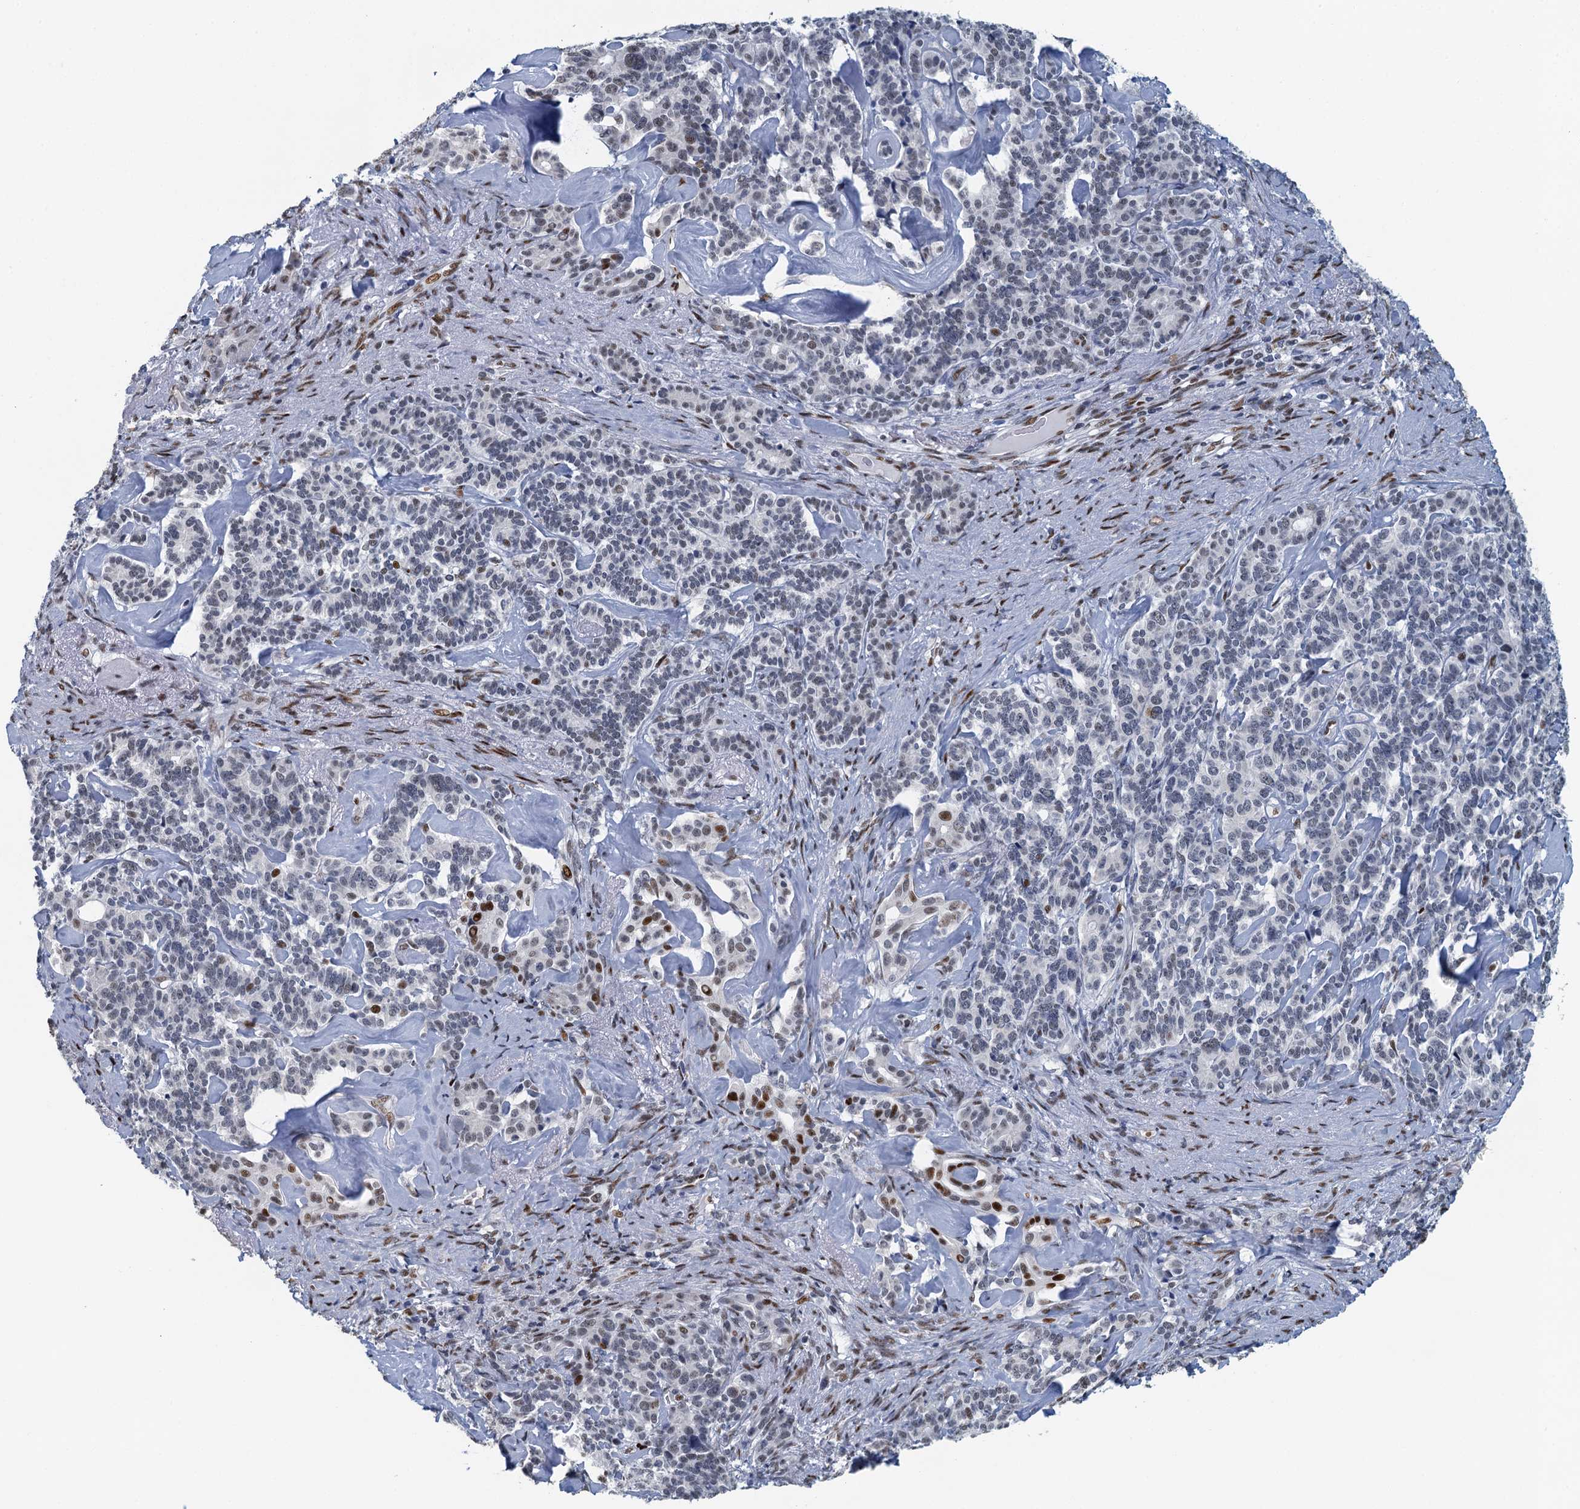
{"staining": {"intensity": "moderate", "quantity": "<25%", "location": "nuclear"}, "tissue": "pancreatic cancer", "cell_type": "Tumor cells", "image_type": "cancer", "snomed": [{"axis": "morphology", "description": "Adenocarcinoma, NOS"}, {"axis": "topography", "description": "Pancreas"}], "caption": "IHC staining of adenocarcinoma (pancreatic), which demonstrates low levels of moderate nuclear positivity in approximately <25% of tumor cells indicating moderate nuclear protein positivity. The staining was performed using DAB (3,3'-diaminobenzidine) (brown) for protein detection and nuclei were counterstained in hematoxylin (blue).", "gene": "TTLL9", "patient": {"sex": "female", "age": 74}}